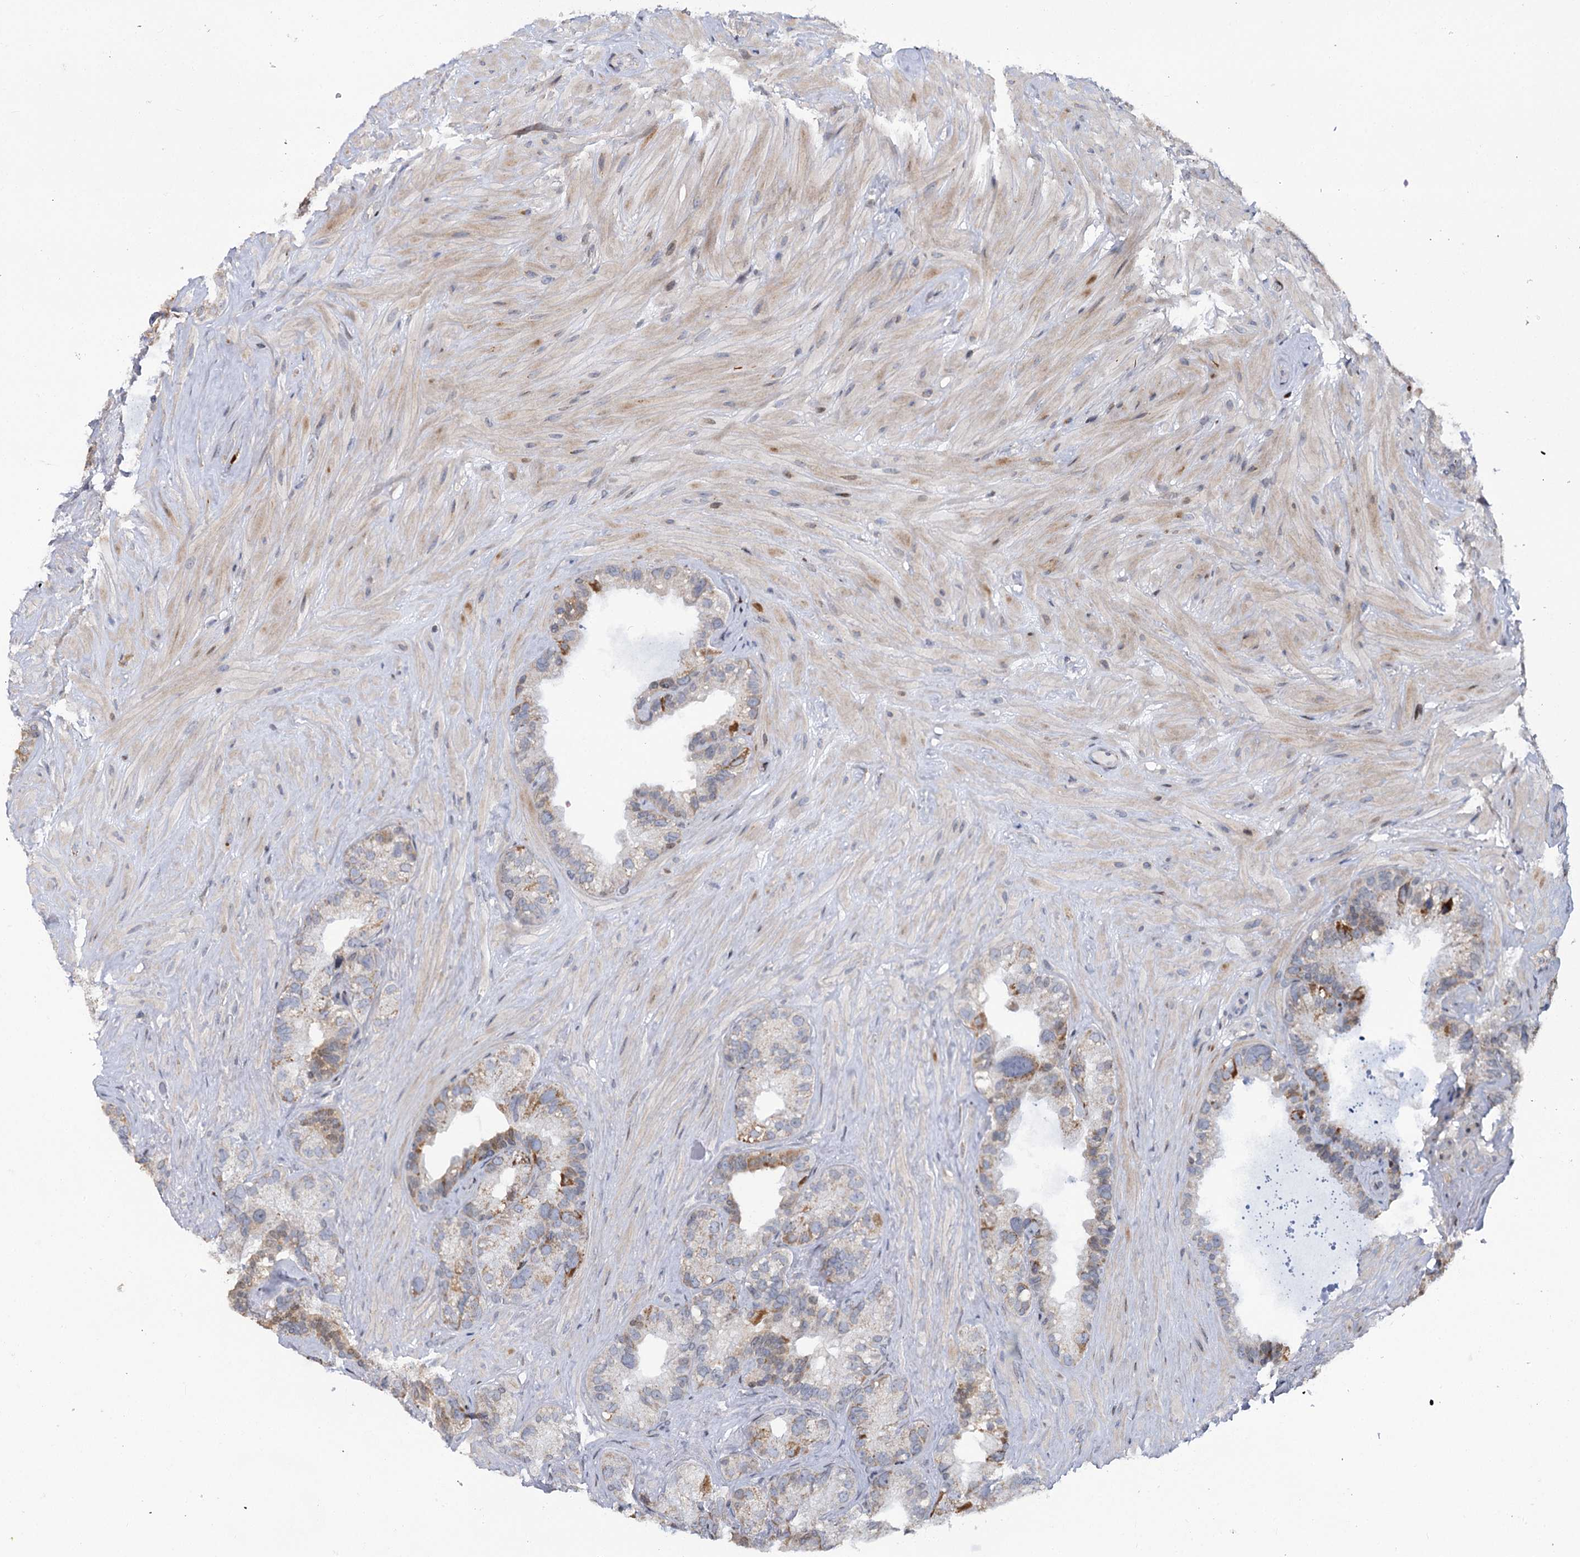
{"staining": {"intensity": "moderate", "quantity": "<25%", "location": "cytoplasmic/membranous"}, "tissue": "seminal vesicle", "cell_type": "Glandular cells", "image_type": "normal", "snomed": [{"axis": "morphology", "description": "Normal tissue, NOS"}, {"axis": "topography", "description": "Prostate"}, {"axis": "topography", "description": "Seminal veicle"}], "caption": "Glandular cells display low levels of moderate cytoplasmic/membranous staining in approximately <25% of cells in benign seminal vesicle.", "gene": "PTGR1", "patient": {"sex": "male", "age": 68}}